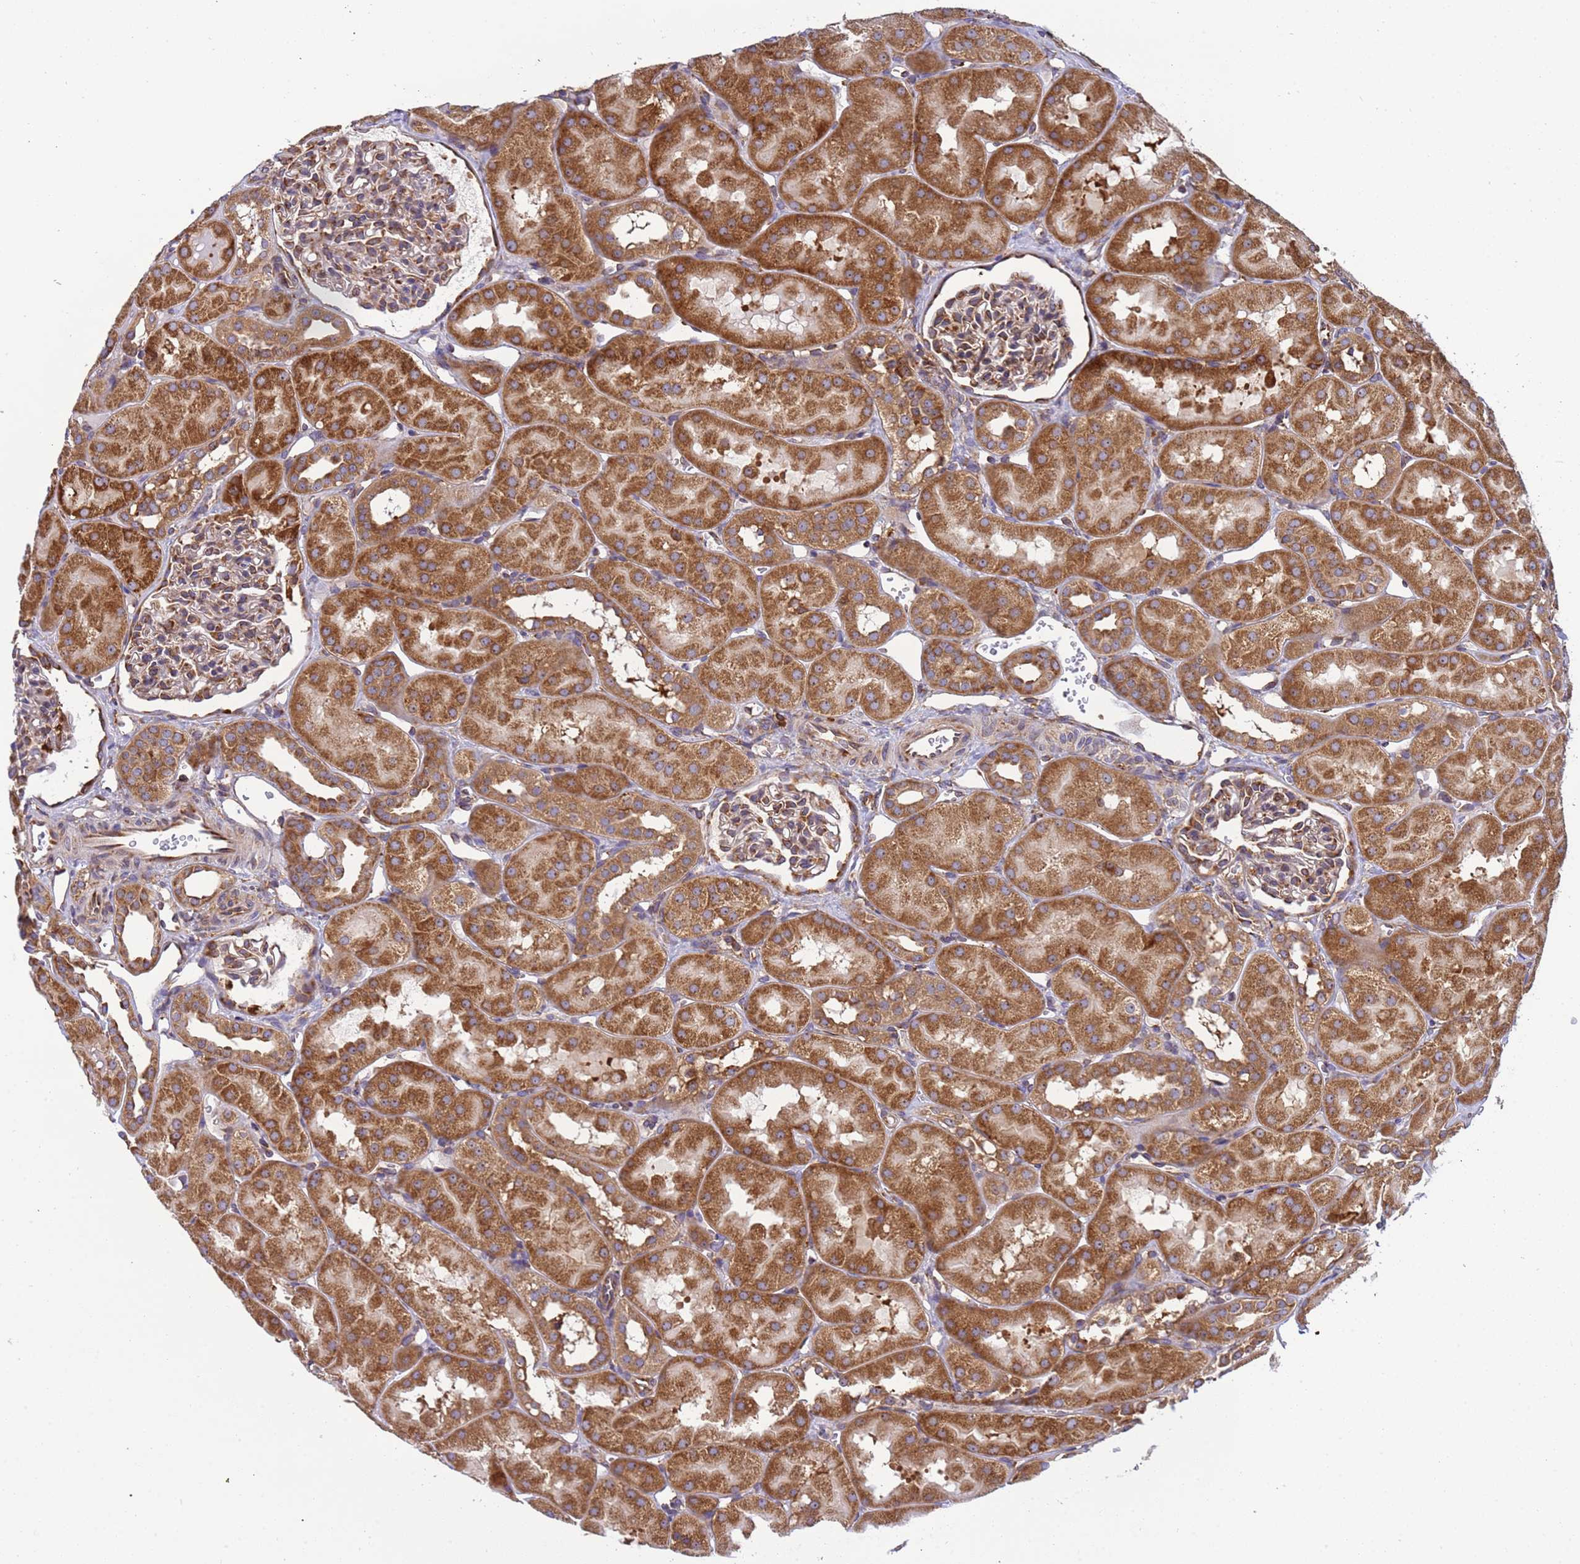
{"staining": {"intensity": "moderate", "quantity": "25%-75%", "location": "cytoplasmic/membranous"}, "tissue": "kidney", "cell_type": "Cells in glomeruli", "image_type": "normal", "snomed": [{"axis": "morphology", "description": "Normal tissue, NOS"}, {"axis": "topography", "description": "Kidney"}, {"axis": "topography", "description": "Urinary bladder"}], "caption": "An immunohistochemistry micrograph of benign tissue is shown. Protein staining in brown shows moderate cytoplasmic/membranous positivity in kidney within cells in glomeruli.", "gene": "RPL36", "patient": {"sex": "male", "age": 16}}